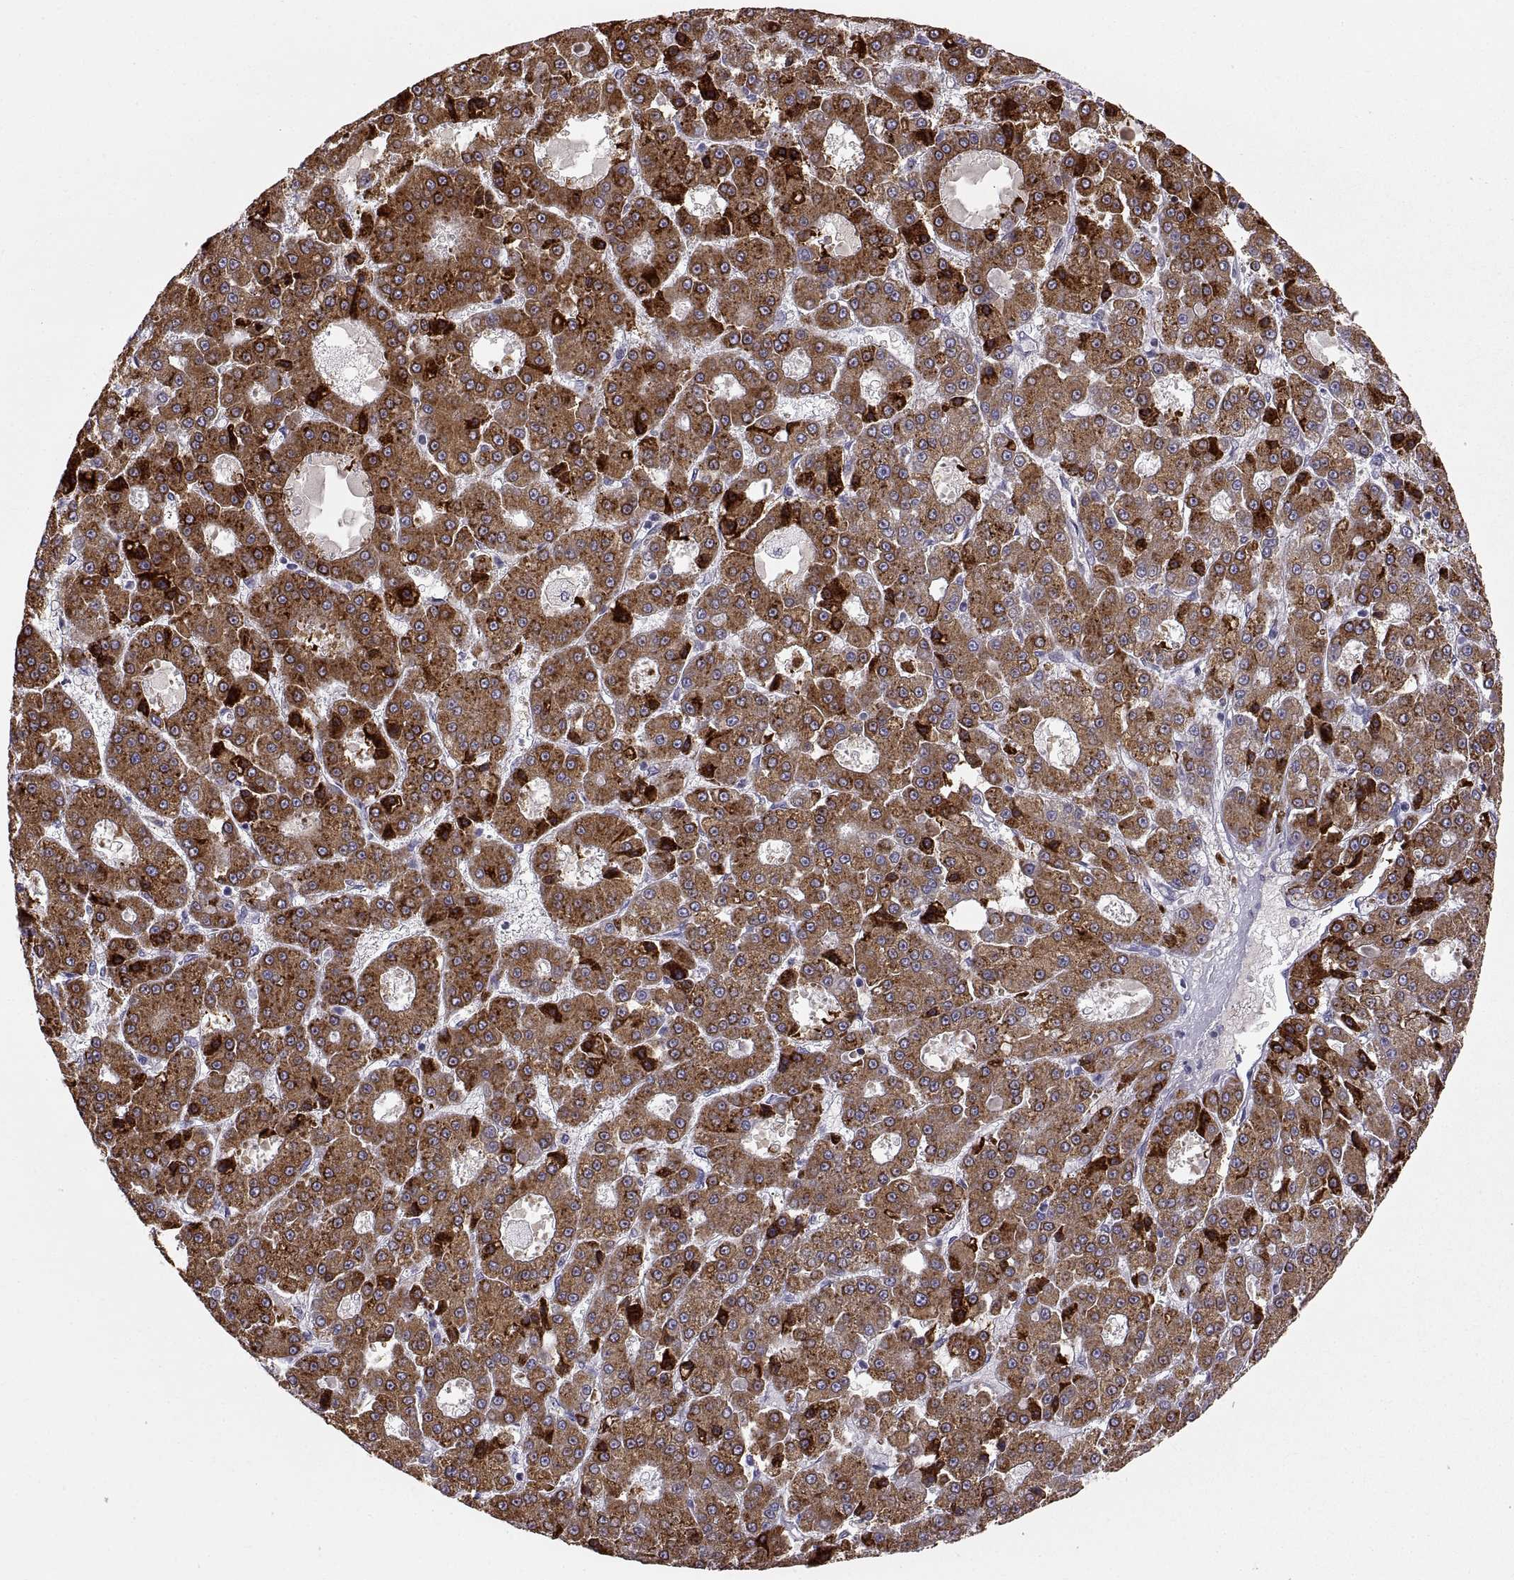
{"staining": {"intensity": "strong", "quantity": ">75%", "location": "cytoplasmic/membranous"}, "tissue": "liver cancer", "cell_type": "Tumor cells", "image_type": "cancer", "snomed": [{"axis": "morphology", "description": "Carcinoma, Hepatocellular, NOS"}, {"axis": "topography", "description": "Liver"}], "caption": "Protein expression analysis of liver hepatocellular carcinoma reveals strong cytoplasmic/membranous staining in approximately >75% of tumor cells.", "gene": "WFDC8", "patient": {"sex": "male", "age": 70}}